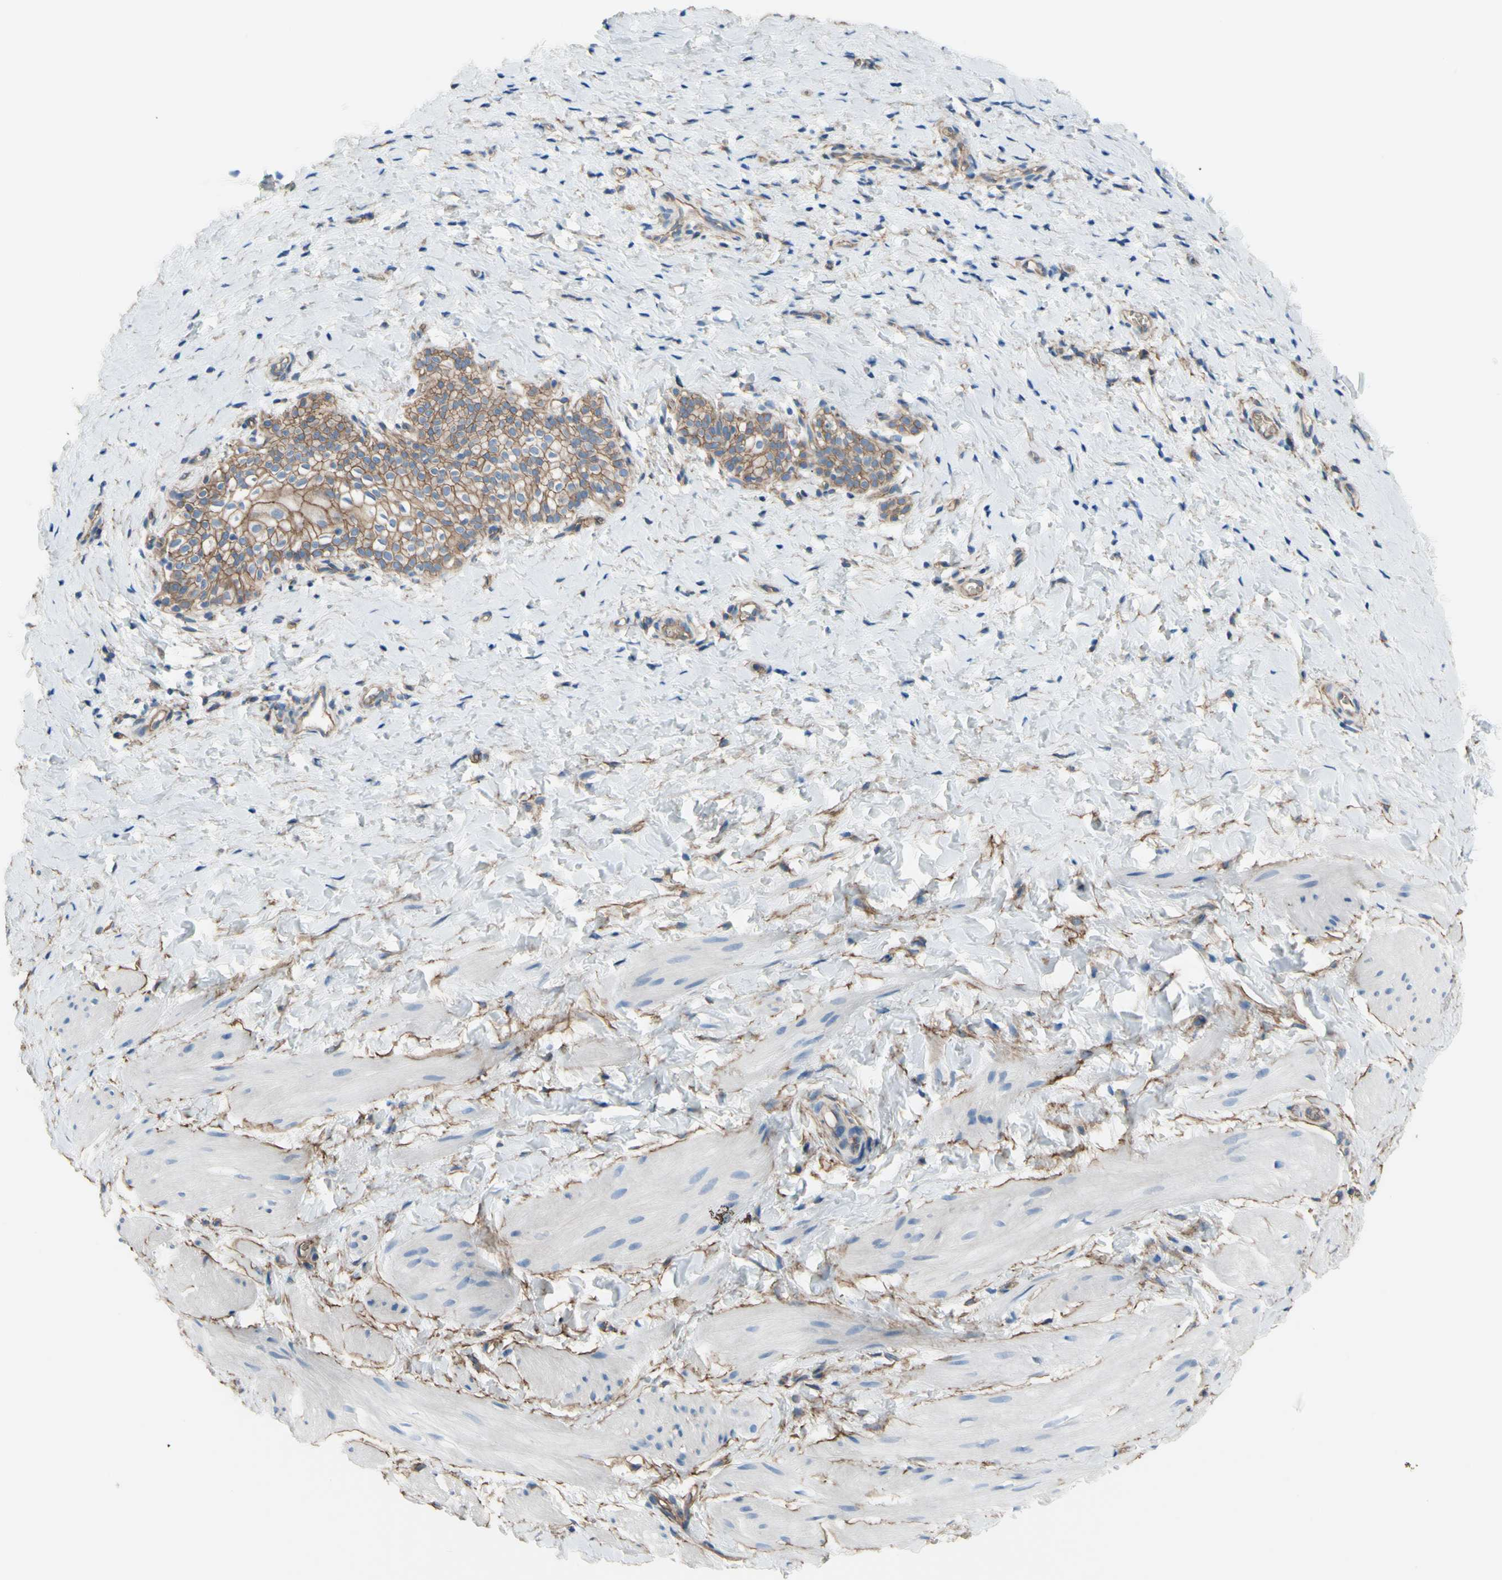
{"staining": {"intensity": "weak", "quantity": ">75%", "location": "cytoplasmic/membranous"}, "tissue": "smooth muscle", "cell_type": "Smooth muscle cells", "image_type": "normal", "snomed": [{"axis": "morphology", "description": "Normal tissue, NOS"}, {"axis": "topography", "description": "Smooth muscle"}], "caption": "Protein expression analysis of unremarkable human smooth muscle reveals weak cytoplasmic/membranous expression in about >75% of smooth muscle cells.", "gene": "TPBG", "patient": {"sex": "male", "age": 16}}